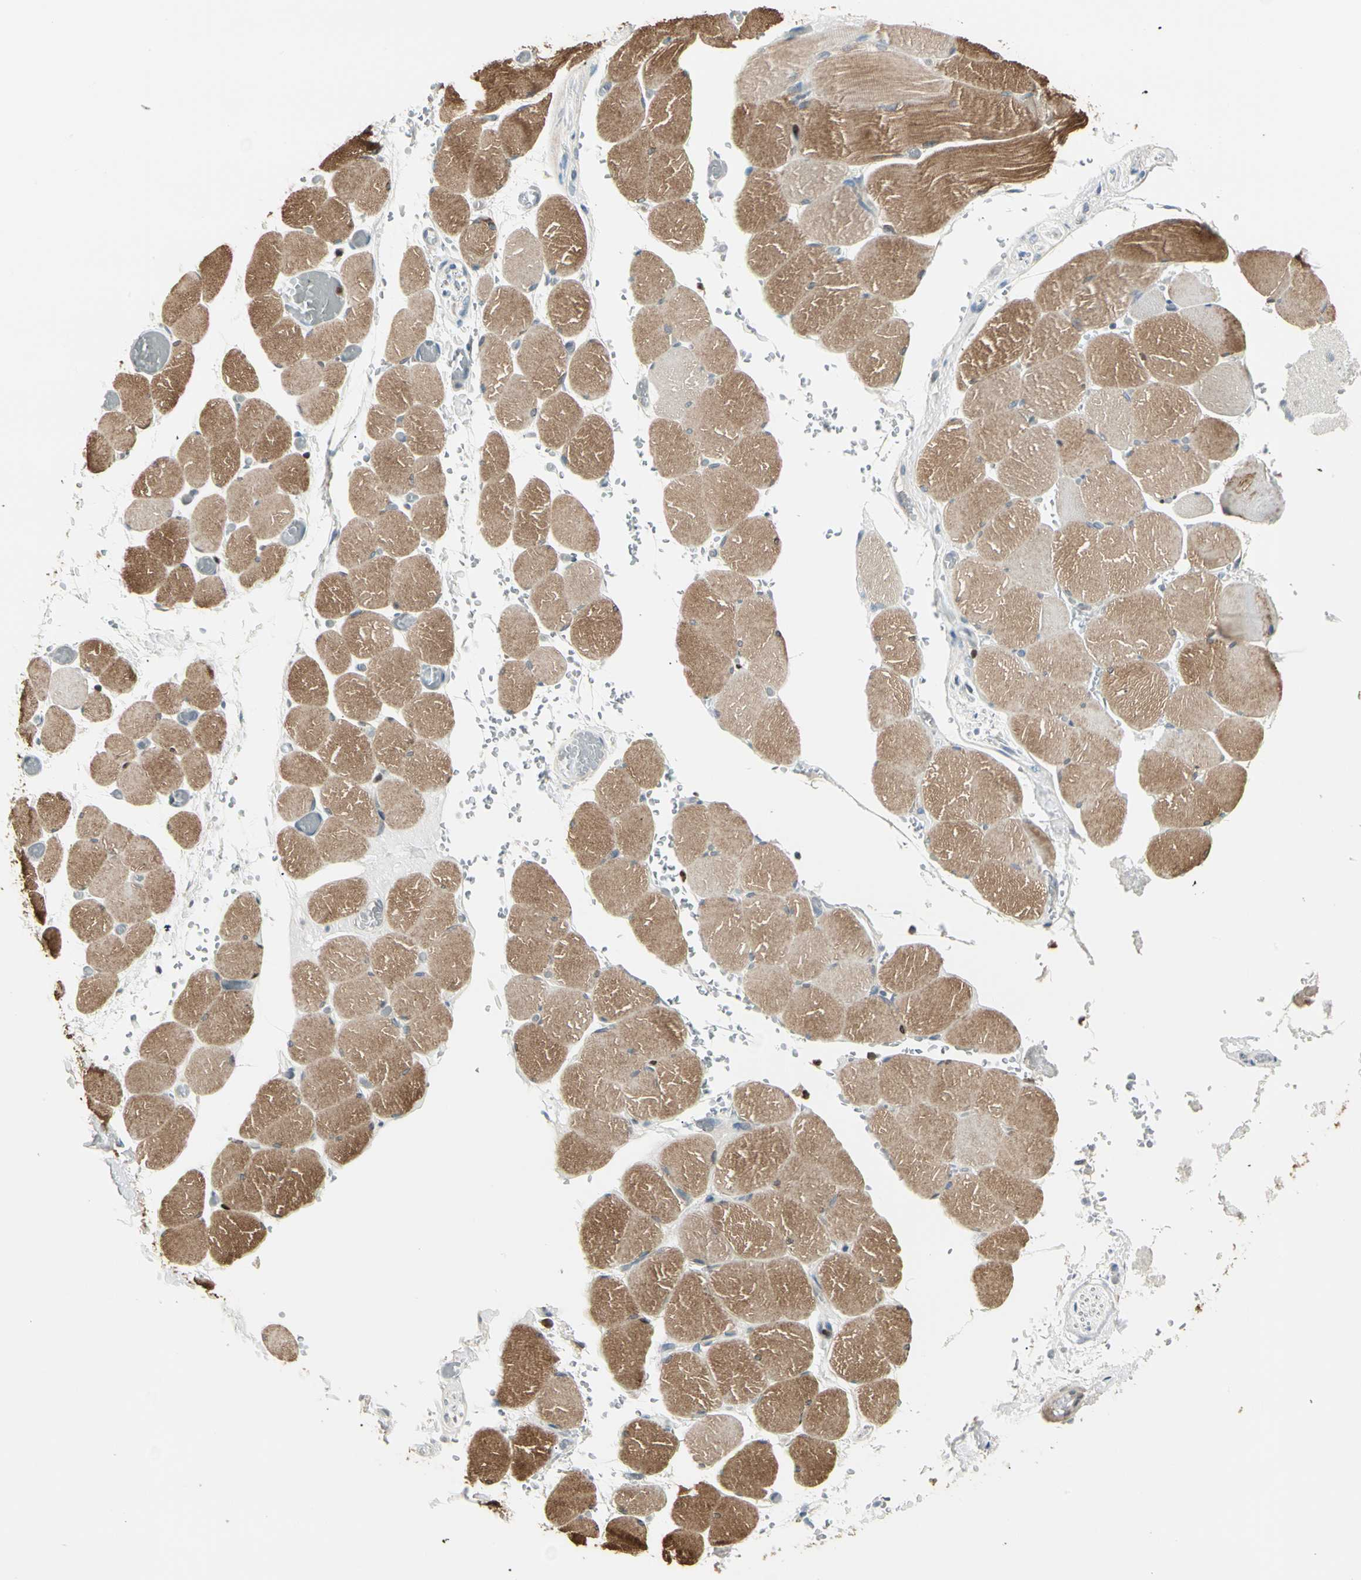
{"staining": {"intensity": "moderate", "quantity": ">75%", "location": "cytoplasmic/membranous"}, "tissue": "skeletal muscle", "cell_type": "Myocytes", "image_type": "normal", "snomed": [{"axis": "morphology", "description": "Normal tissue, NOS"}, {"axis": "topography", "description": "Skeletal muscle"}, {"axis": "topography", "description": "Soft tissue"}], "caption": "Moderate cytoplasmic/membranous protein positivity is appreciated in approximately >75% of myocytes in skeletal muscle.", "gene": "IP6K2", "patient": {"sex": "female", "age": 58}}